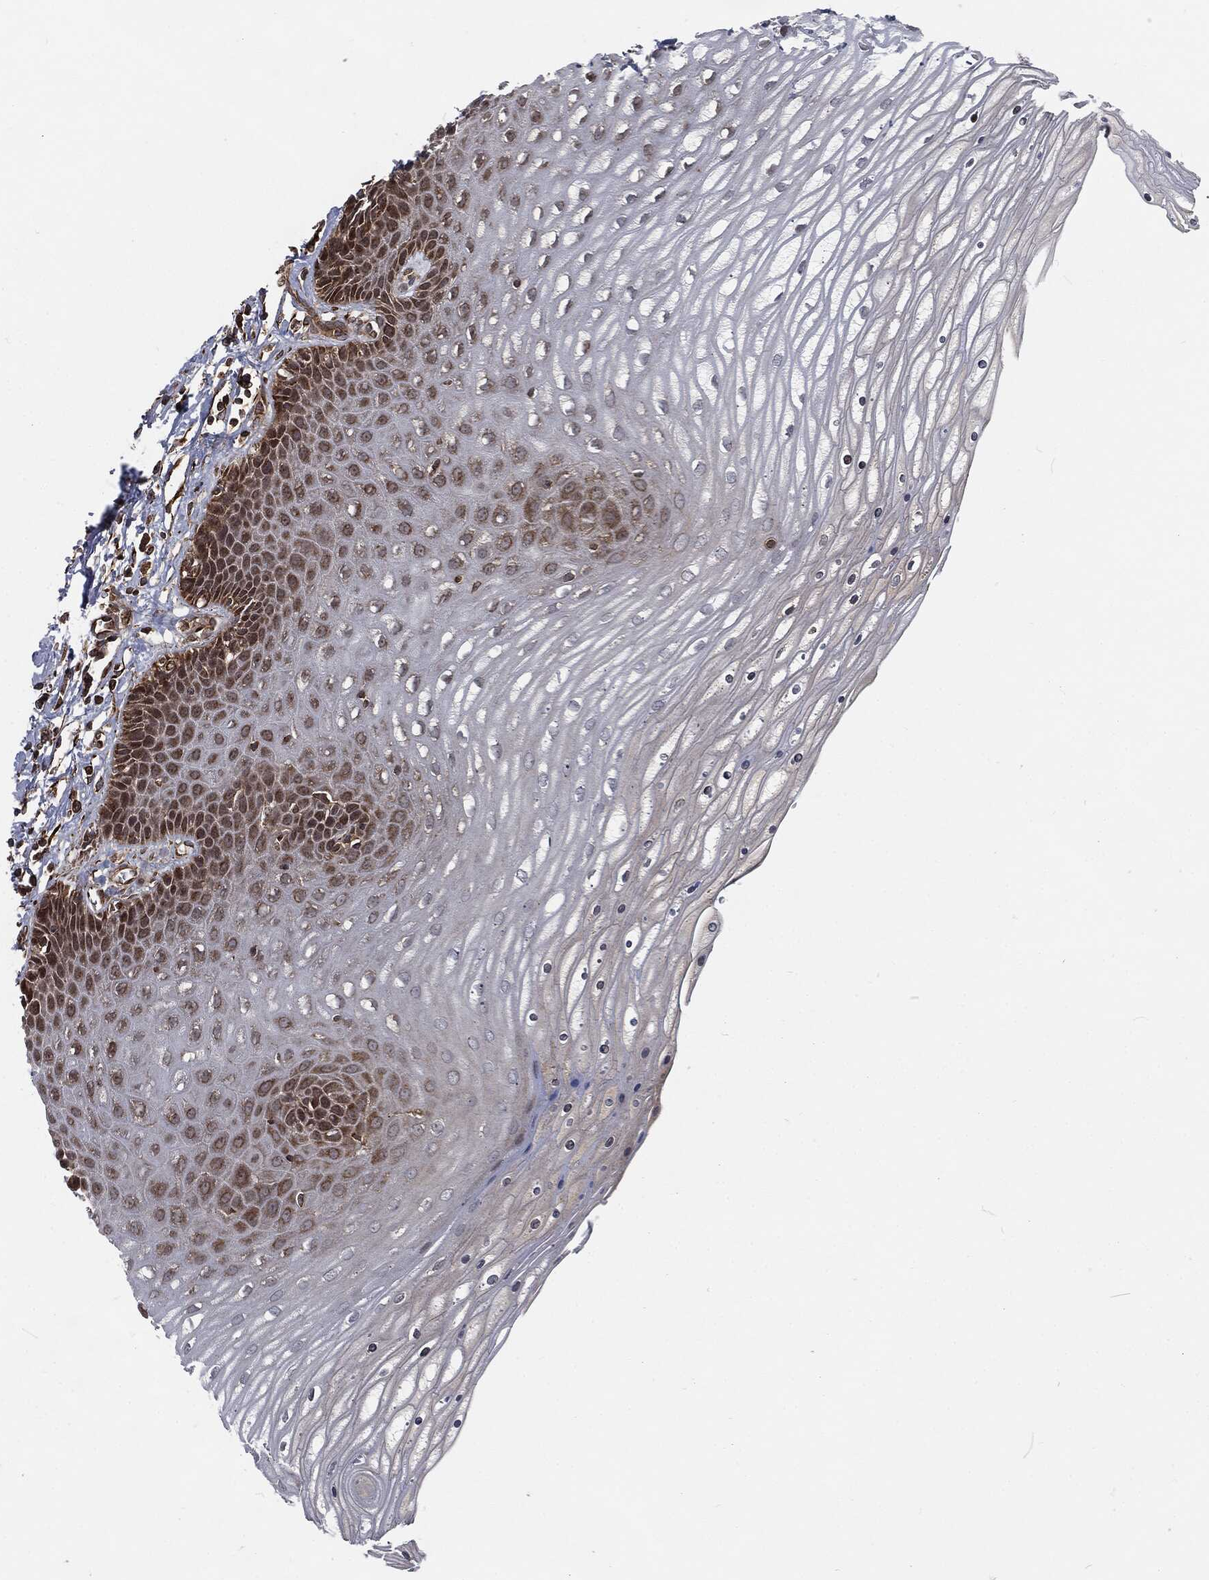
{"staining": {"intensity": "moderate", "quantity": ">75%", "location": "cytoplasmic/membranous"}, "tissue": "cervix", "cell_type": "Glandular cells", "image_type": "normal", "snomed": [{"axis": "morphology", "description": "Normal tissue, NOS"}, {"axis": "topography", "description": "Cervix"}], "caption": "Brown immunohistochemical staining in unremarkable human cervix displays moderate cytoplasmic/membranous expression in approximately >75% of glandular cells.", "gene": "RFTN1", "patient": {"sex": "female", "age": 35}}